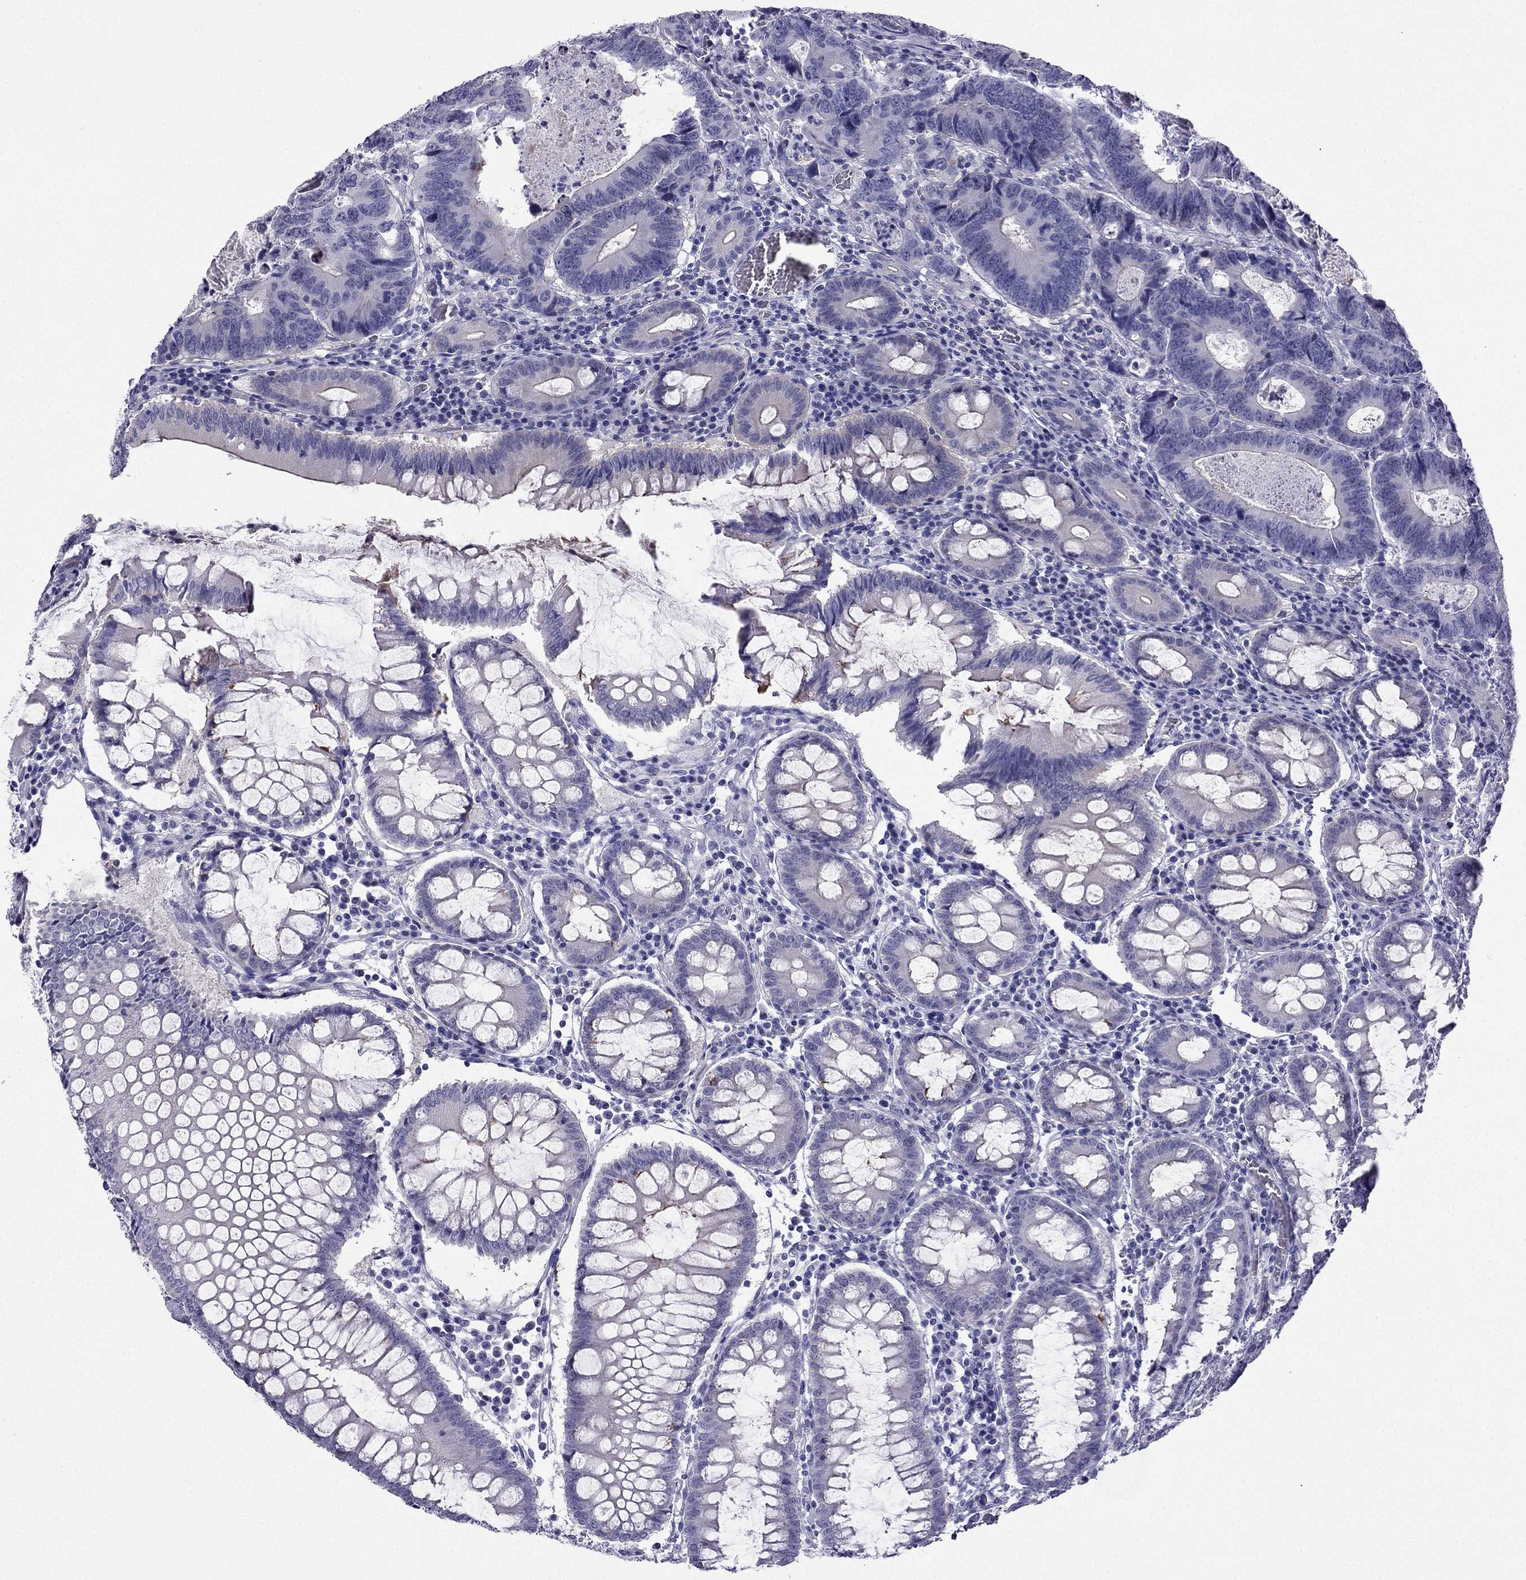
{"staining": {"intensity": "negative", "quantity": "none", "location": "none"}, "tissue": "colorectal cancer", "cell_type": "Tumor cells", "image_type": "cancer", "snomed": [{"axis": "morphology", "description": "Adenocarcinoma, NOS"}, {"axis": "topography", "description": "Colon"}], "caption": "Tumor cells show no significant expression in colorectal cancer.", "gene": "KCNJ10", "patient": {"sex": "female", "age": 82}}